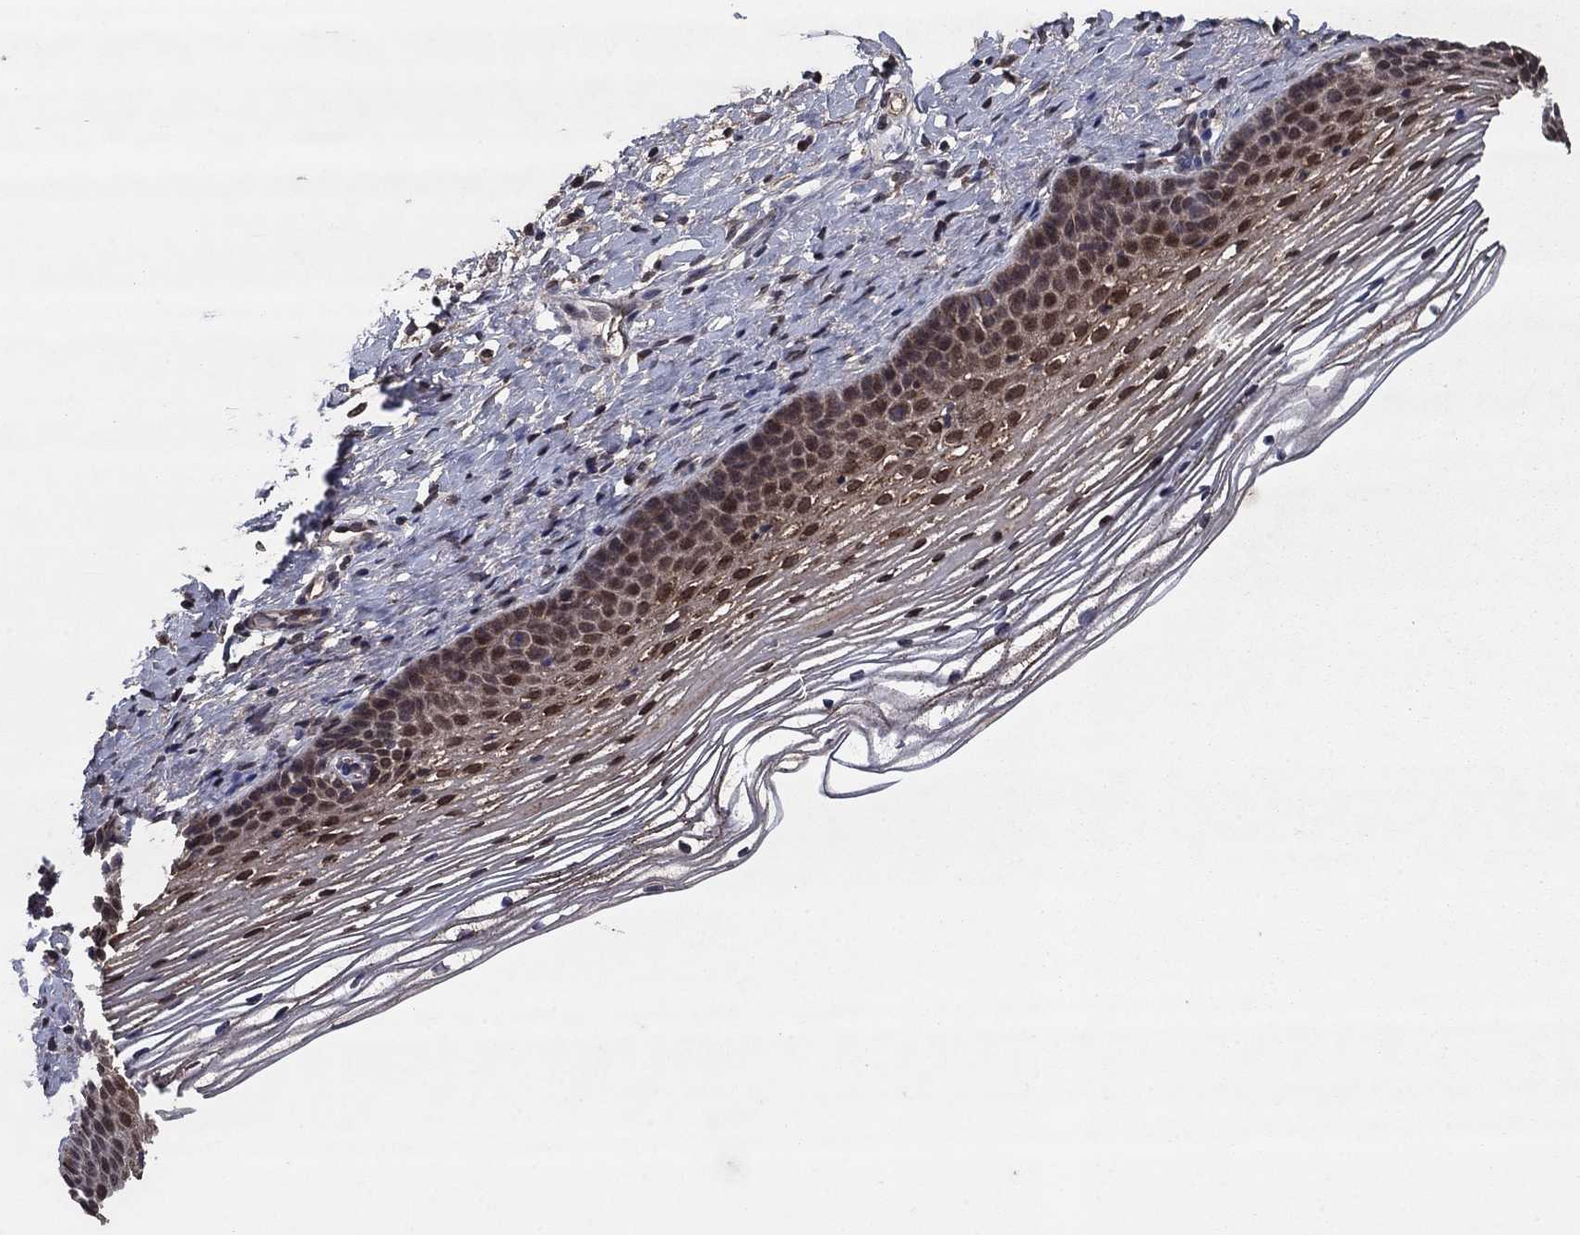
{"staining": {"intensity": "strong", "quantity": ">75%", "location": "cytoplasmic/membranous"}, "tissue": "cervix", "cell_type": "Squamous epithelial cells", "image_type": "normal", "snomed": [{"axis": "morphology", "description": "Normal tissue, NOS"}, {"axis": "topography", "description": "Cervix"}], "caption": "Normal cervix shows strong cytoplasmic/membranous expression in about >75% of squamous epithelial cells.", "gene": "DHRS1", "patient": {"sex": "female", "age": 39}}